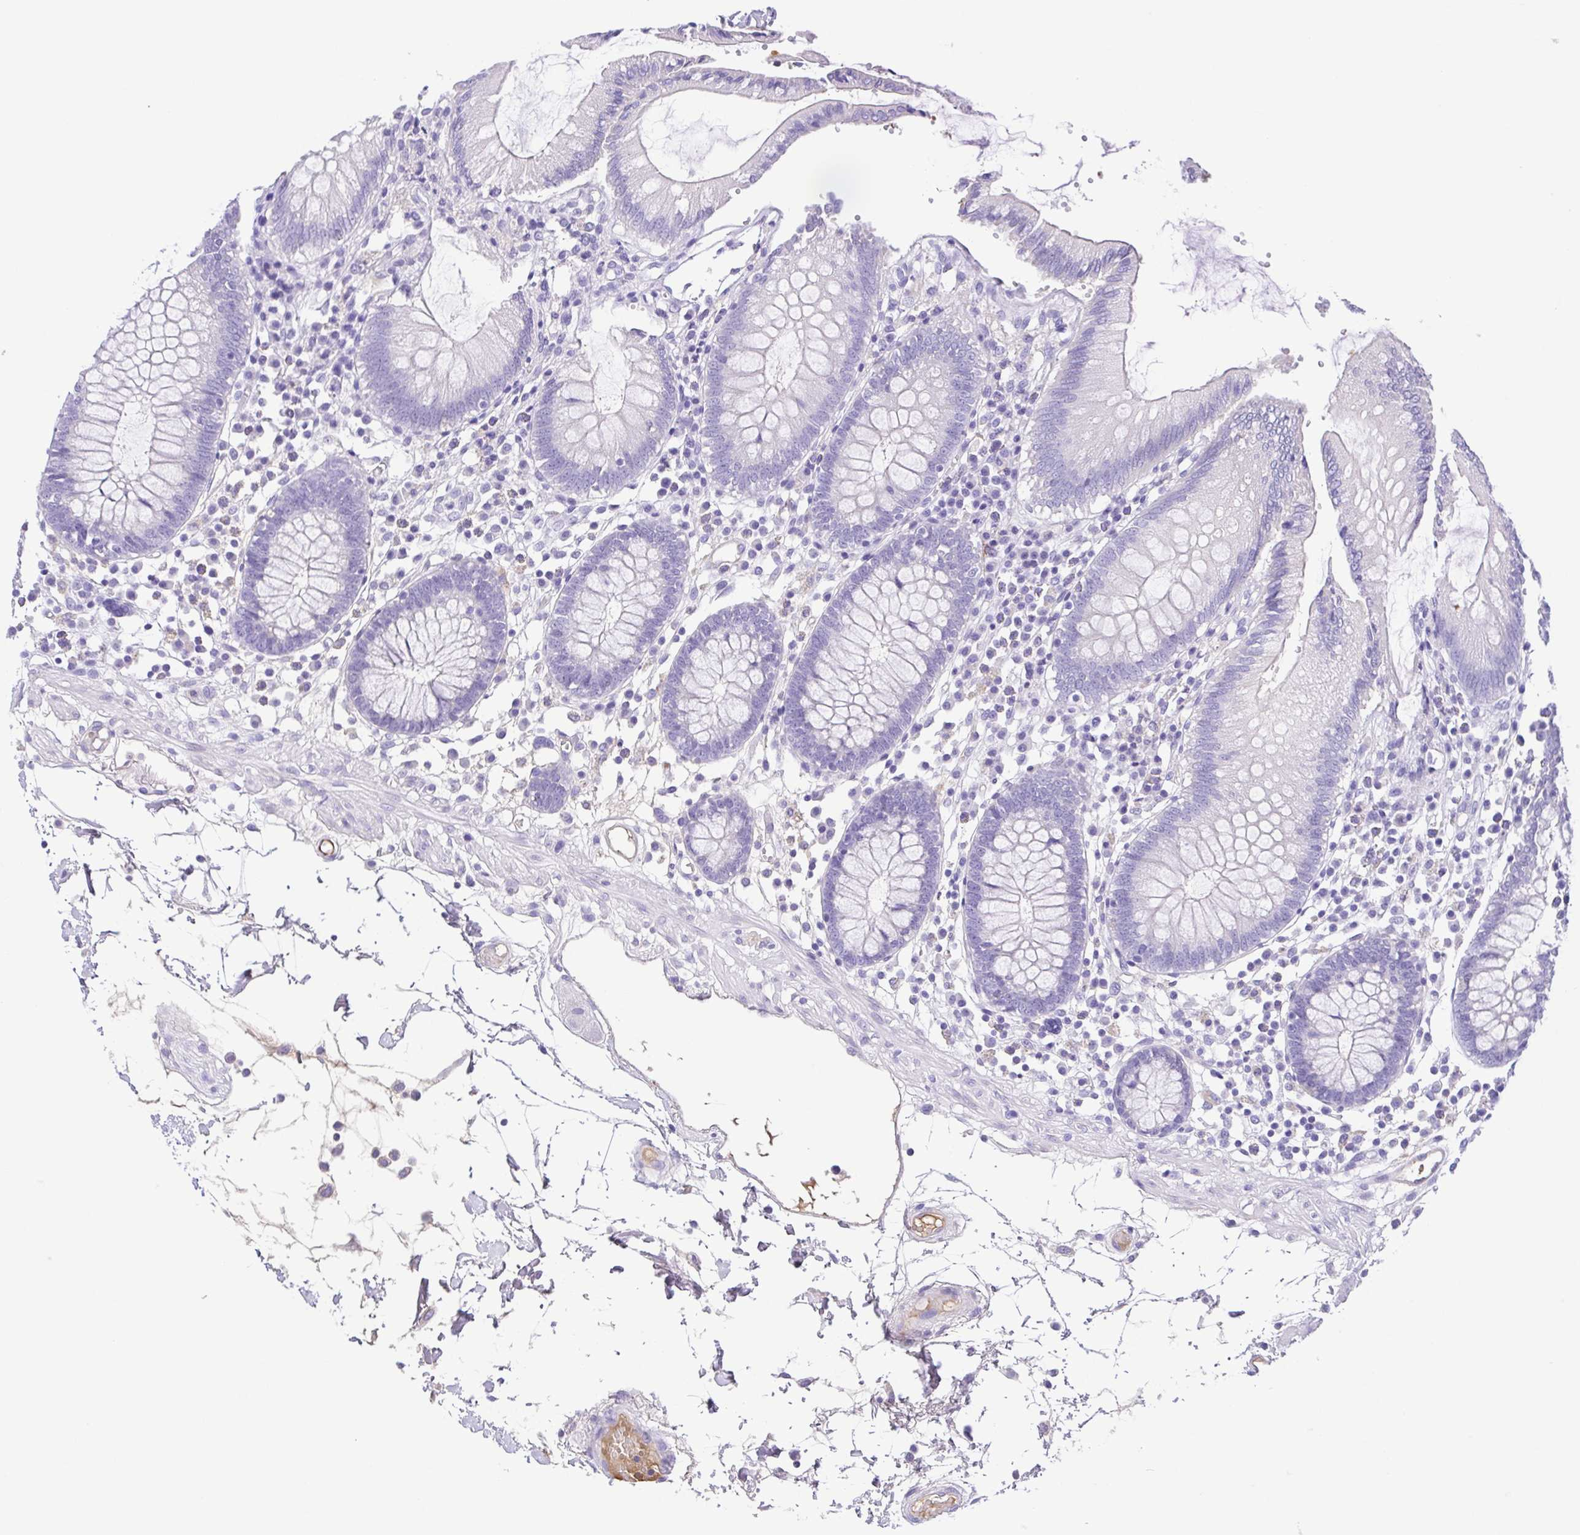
{"staining": {"intensity": "negative", "quantity": "none", "location": "none"}, "tissue": "colon", "cell_type": "Endothelial cells", "image_type": "normal", "snomed": [{"axis": "morphology", "description": "Normal tissue, NOS"}, {"axis": "morphology", "description": "Adenocarcinoma, NOS"}, {"axis": "topography", "description": "Colon"}], "caption": "Immunohistochemistry (IHC) of unremarkable colon displays no positivity in endothelial cells.", "gene": "IGFL1", "patient": {"sex": "male", "age": 83}}